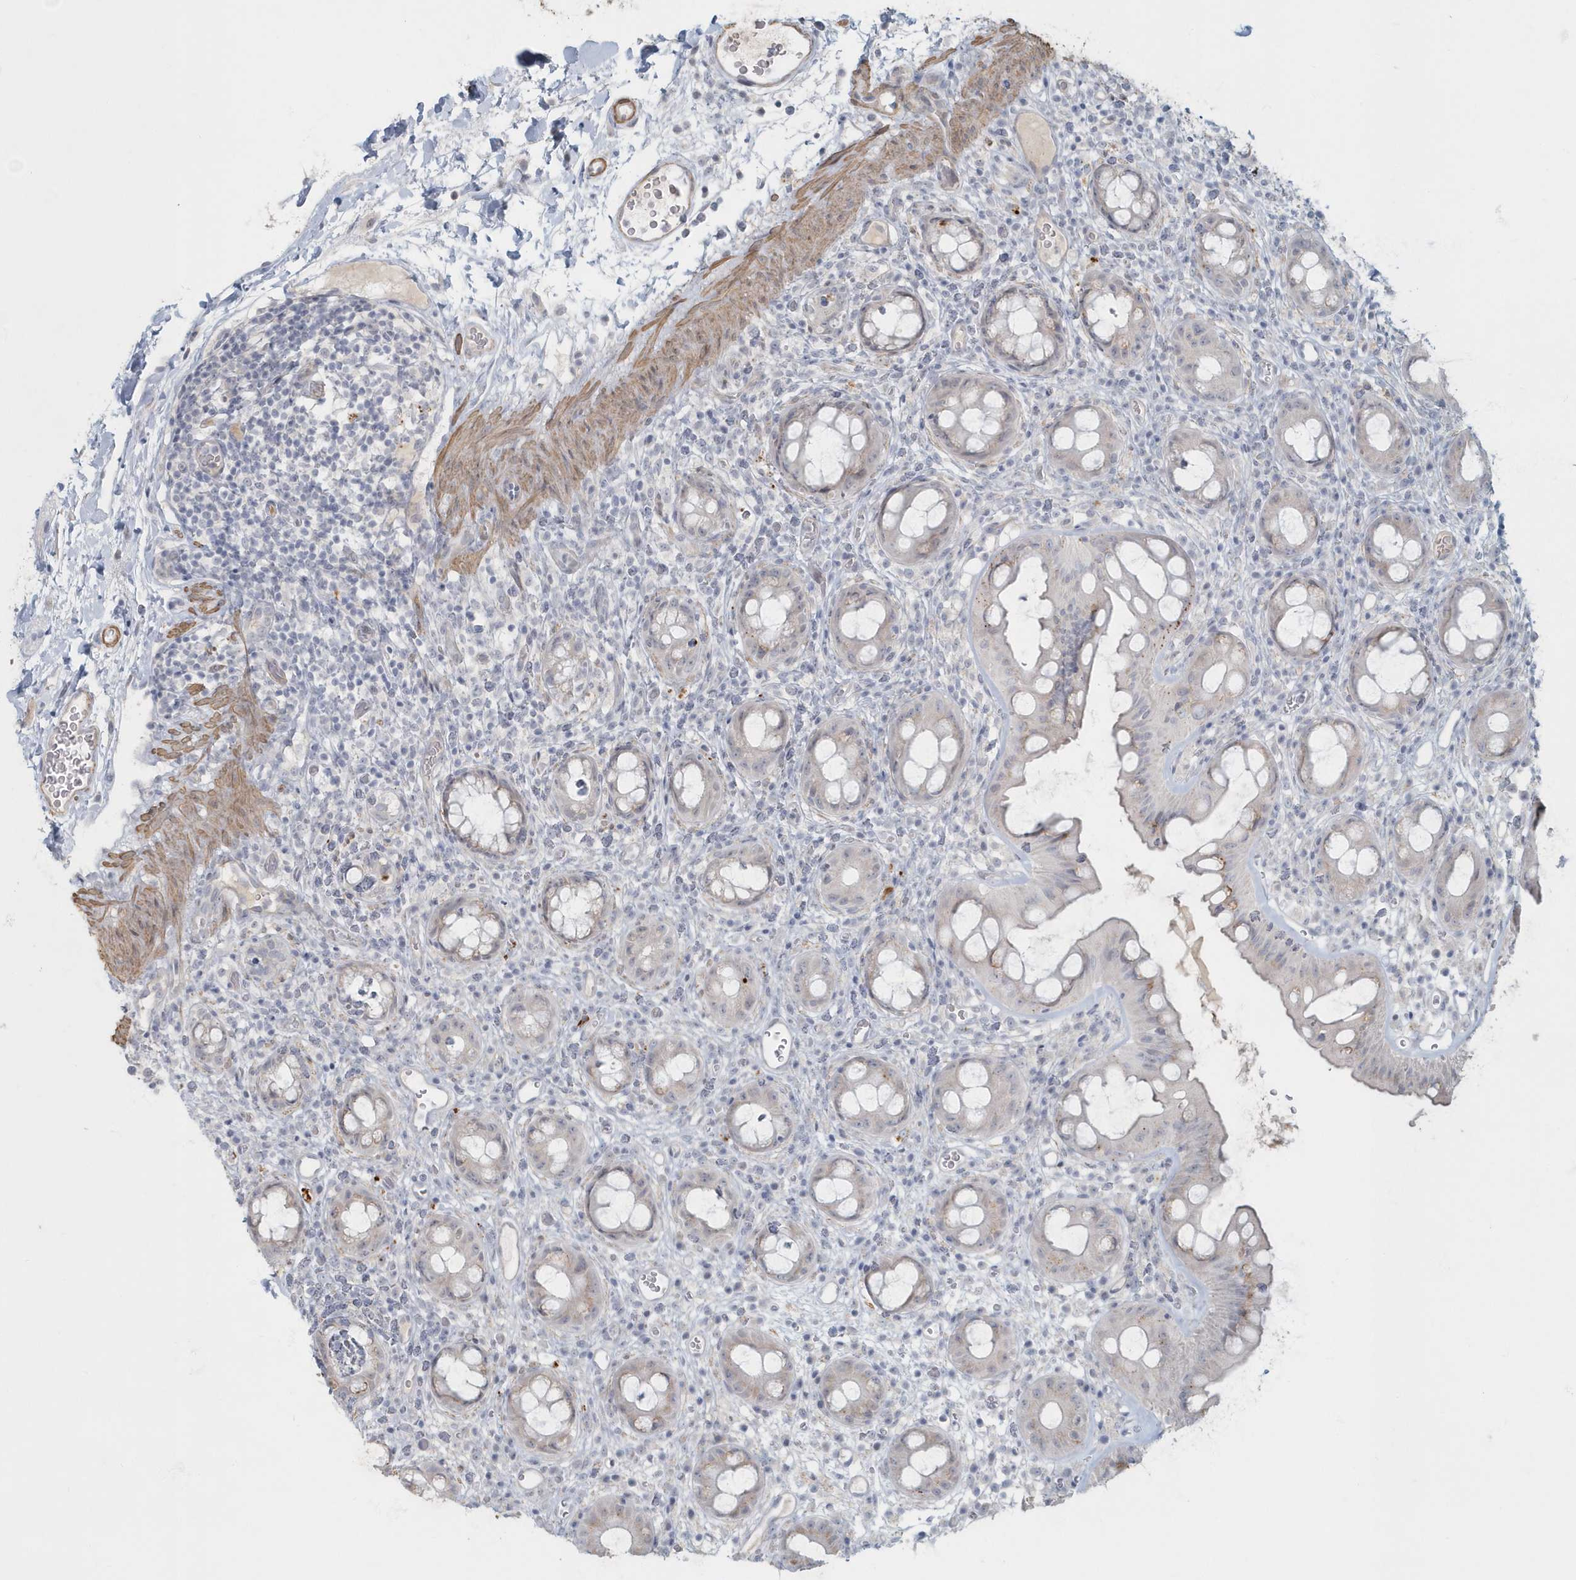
{"staining": {"intensity": "moderate", "quantity": "<25%", "location": "cytoplasmic/membranous"}, "tissue": "rectum", "cell_type": "Glandular cells", "image_type": "normal", "snomed": [{"axis": "morphology", "description": "Normal tissue, NOS"}, {"axis": "topography", "description": "Rectum"}], "caption": "Immunohistochemistry (IHC) photomicrograph of normal rectum: rectum stained using immunohistochemistry (IHC) reveals low levels of moderate protein expression localized specifically in the cytoplasmic/membranous of glandular cells, appearing as a cytoplasmic/membranous brown color.", "gene": "MYOT", "patient": {"sex": "female", "age": 57}}